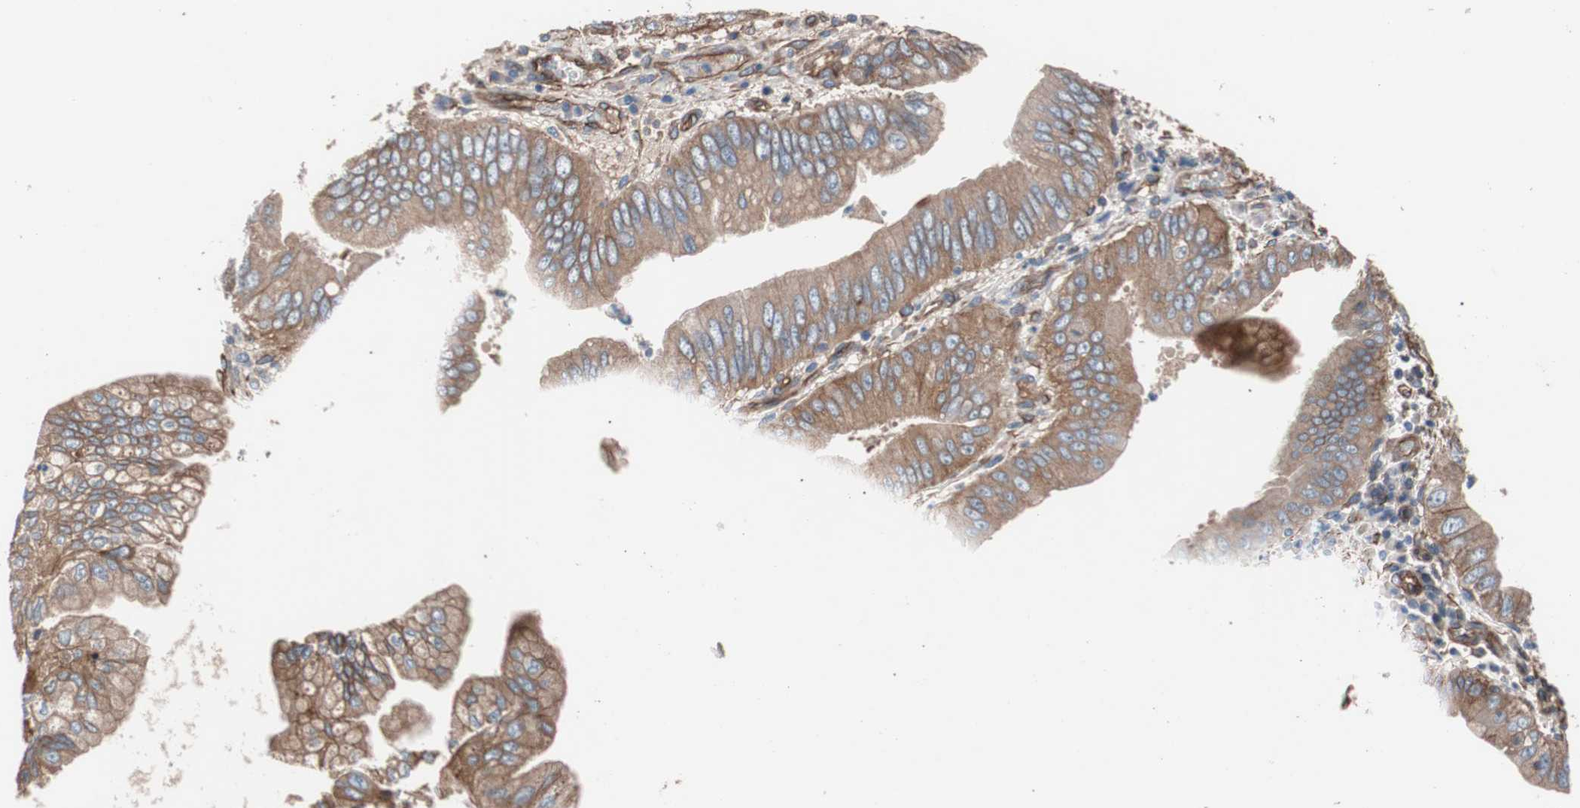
{"staining": {"intensity": "moderate", "quantity": ">75%", "location": "cytoplasmic/membranous"}, "tissue": "pancreatic cancer", "cell_type": "Tumor cells", "image_type": "cancer", "snomed": [{"axis": "morphology", "description": "Normal tissue, NOS"}, {"axis": "topography", "description": "Lymph node"}], "caption": "Pancreatic cancer was stained to show a protein in brown. There is medium levels of moderate cytoplasmic/membranous staining in about >75% of tumor cells.", "gene": "SPINT1", "patient": {"sex": "male", "age": 50}}